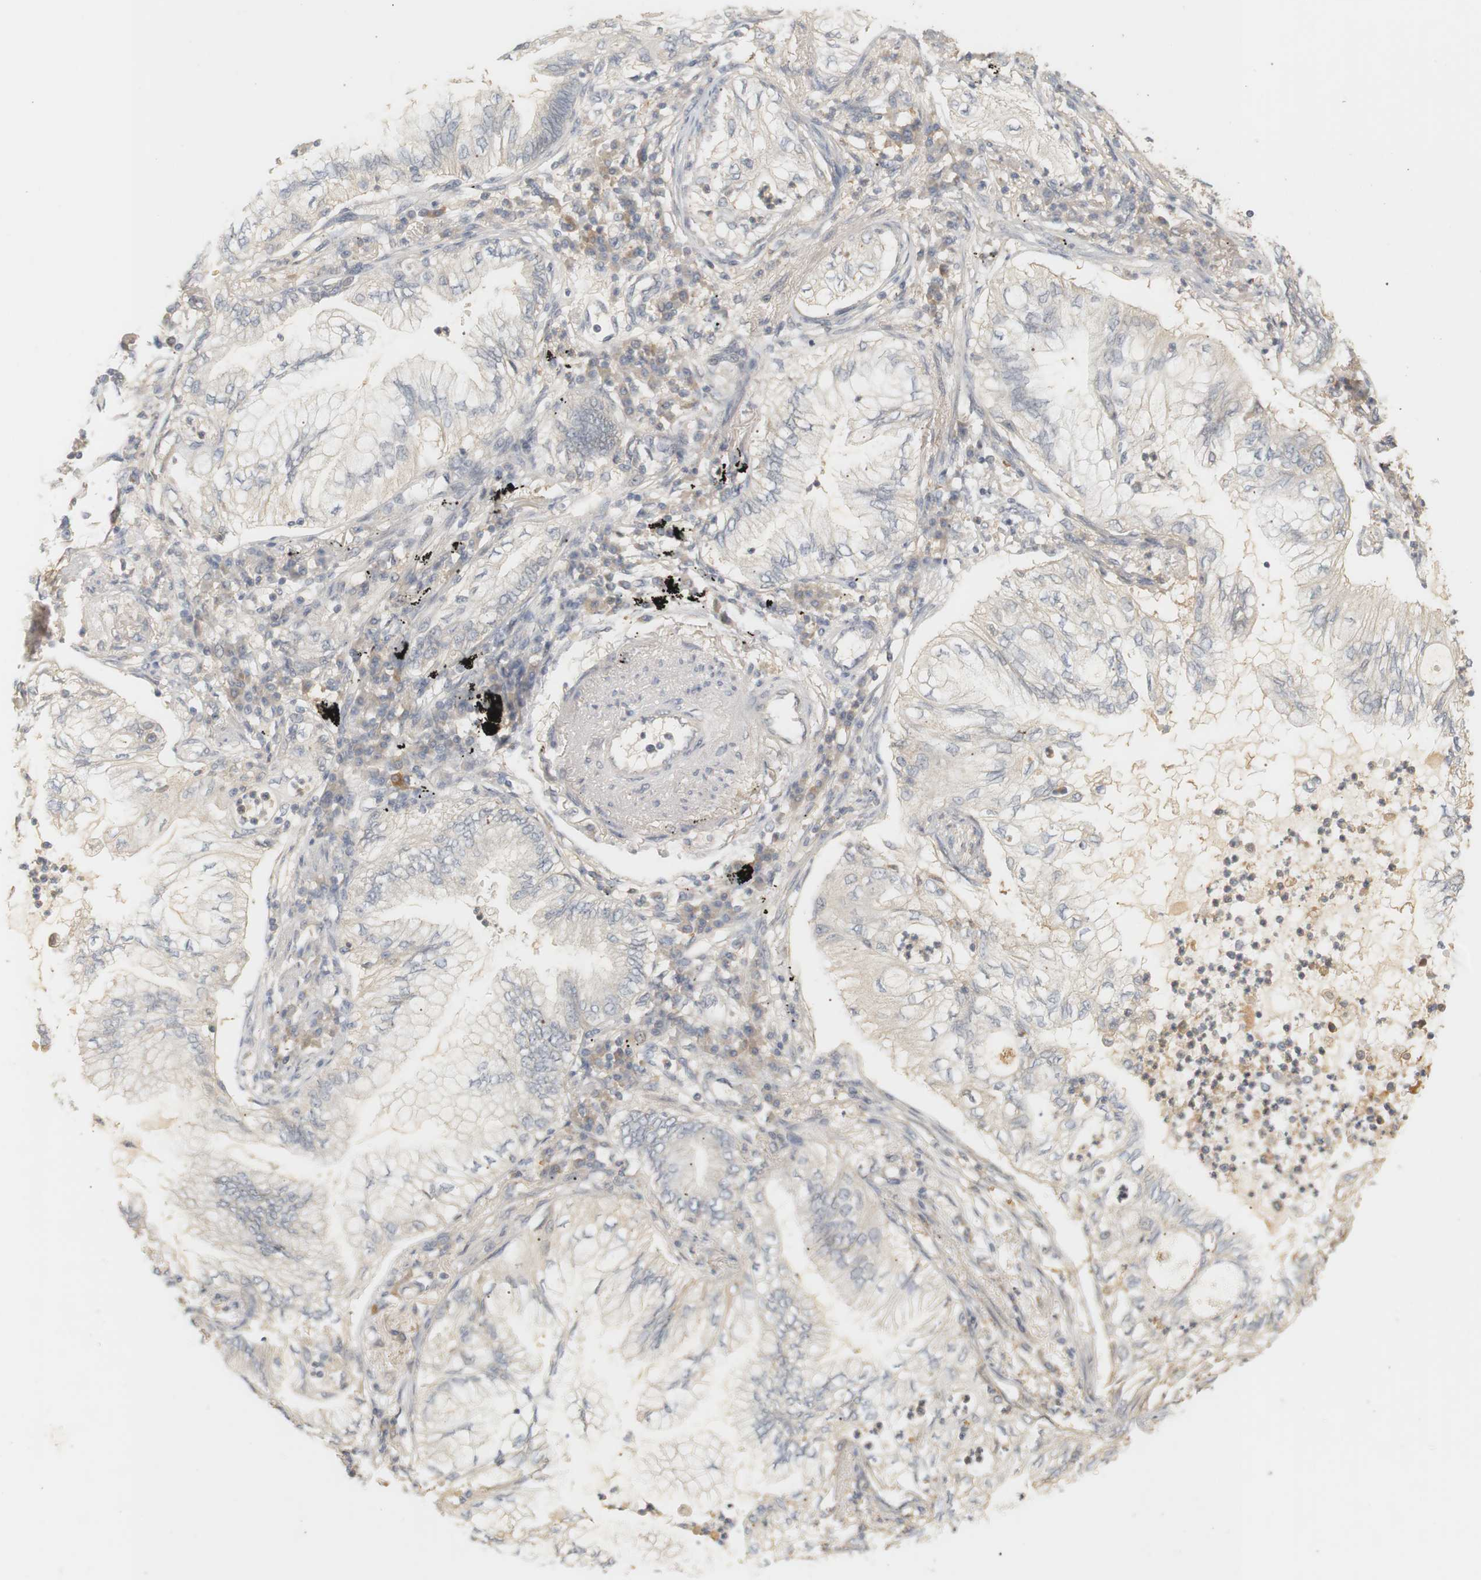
{"staining": {"intensity": "weak", "quantity": "<25%", "location": "cytoplasmic/membranous"}, "tissue": "lung cancer", "cell_type": "Tumor cells", "image_type": "cancer", "snomed": [{"axis": "morphology", "description": "Normal tissue, NOS"}, {"axis": "morphology", "description": "Adenocarcinoma, NOS"}, {"axis": "topography", "description": "Bronchus"}, {"axis": "topography", "description": "Lung"}], "caption": "There is no significant expression in tumor cells of lung cancer (adenocarcinoma). Nuclei are stained in blue.", "gene": "RTN3", "patient": {"sex": "female", "age": 70}}